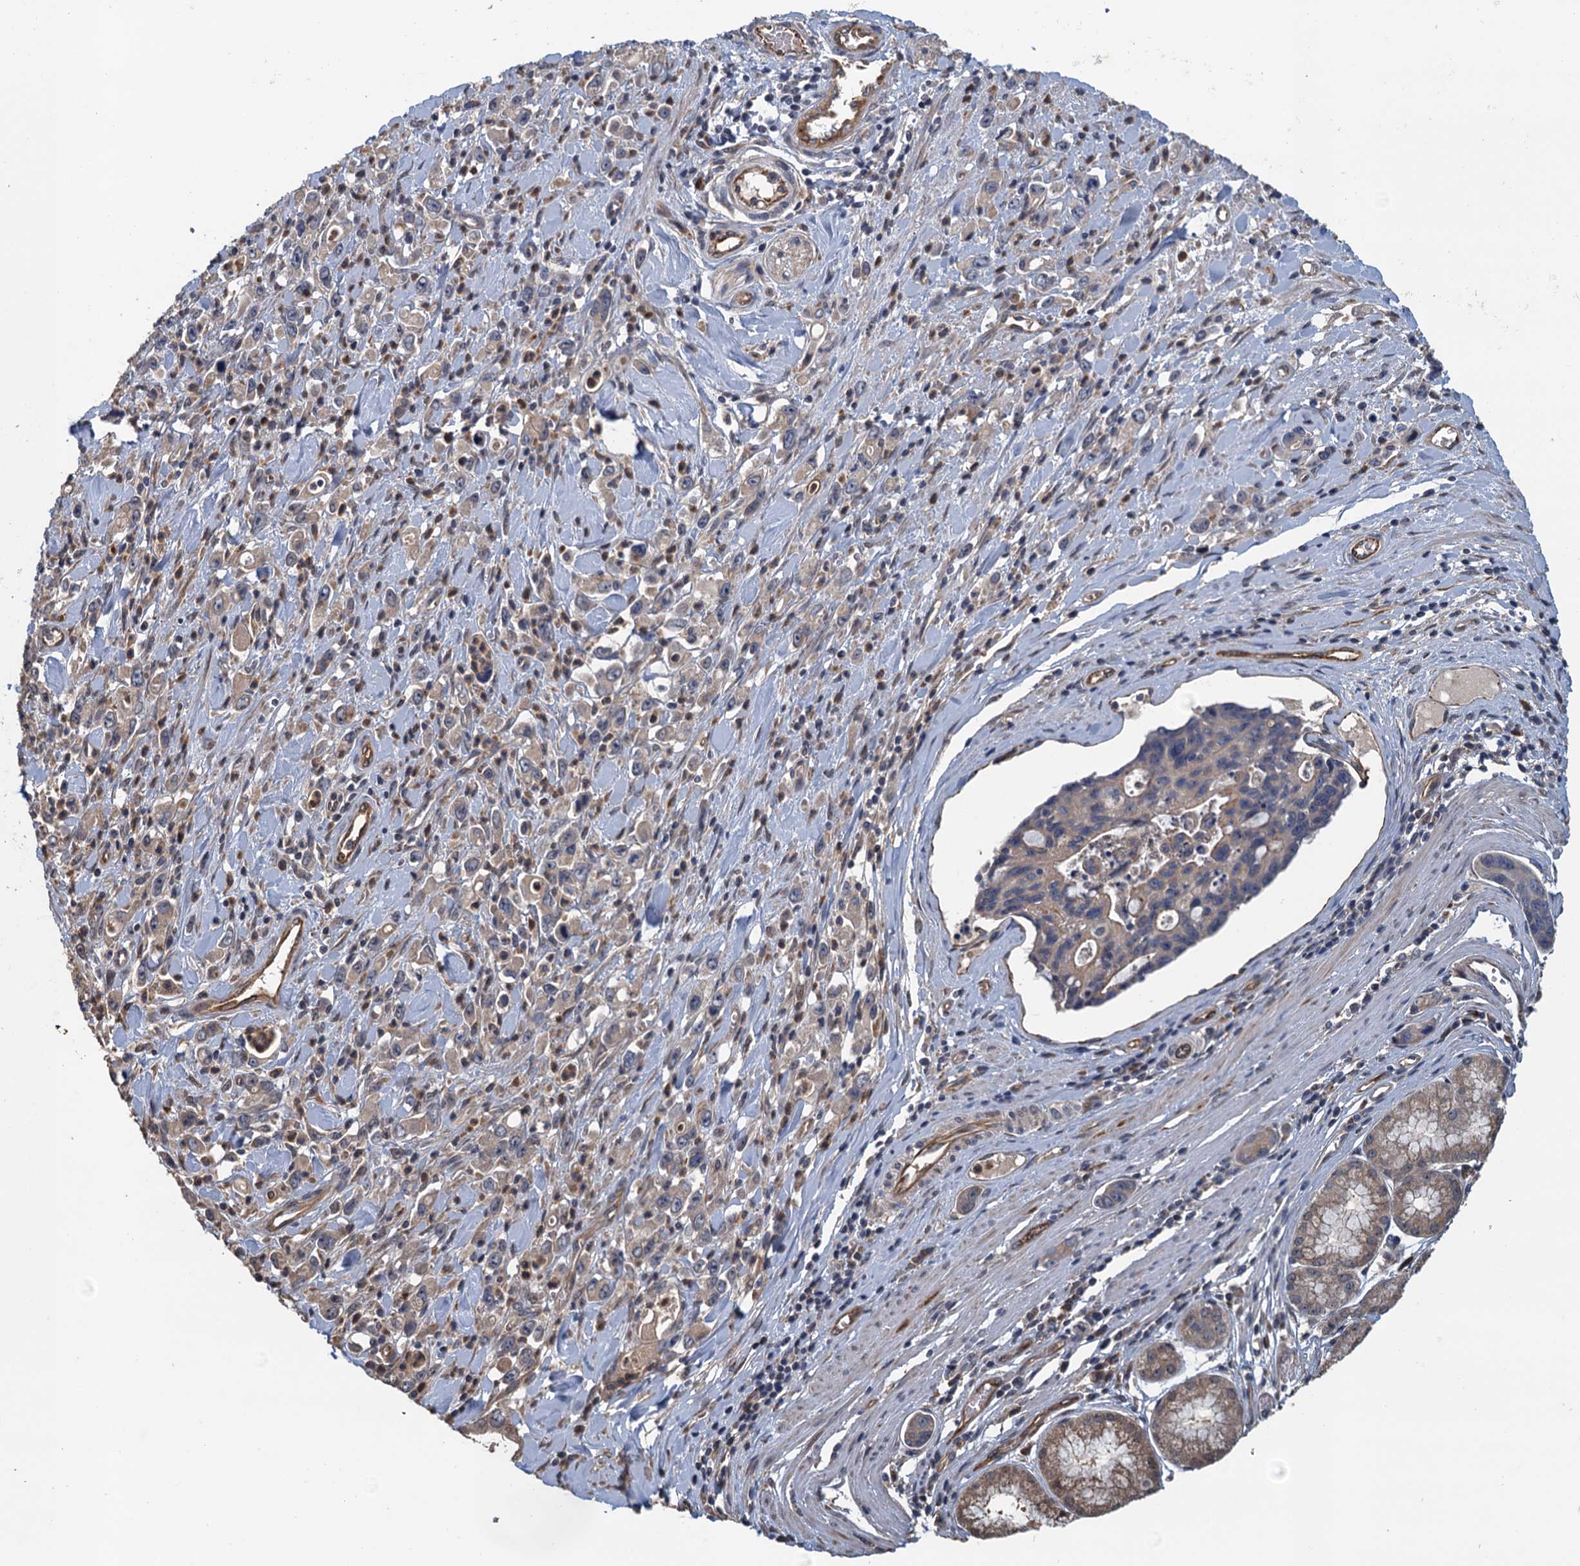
{"staining": {"intensity": "negative", "quantity": "none", "location": "none"}, "tissue": "stomach cancer", "cell_type": "Tumor cells", "image_type": "cancer", "snomed": [{"axis": "morphology", "description": "Adenocarcinoma, NOS"}, {"axis": "topography", "description": "Stomach, lower"}], "caption": "The histopathology image demonstrates no staining of tumor cells in adenocarcinoma (stomach).", "gene": "ACSBG1", "patient": {"sex": "female", "age": 43}}